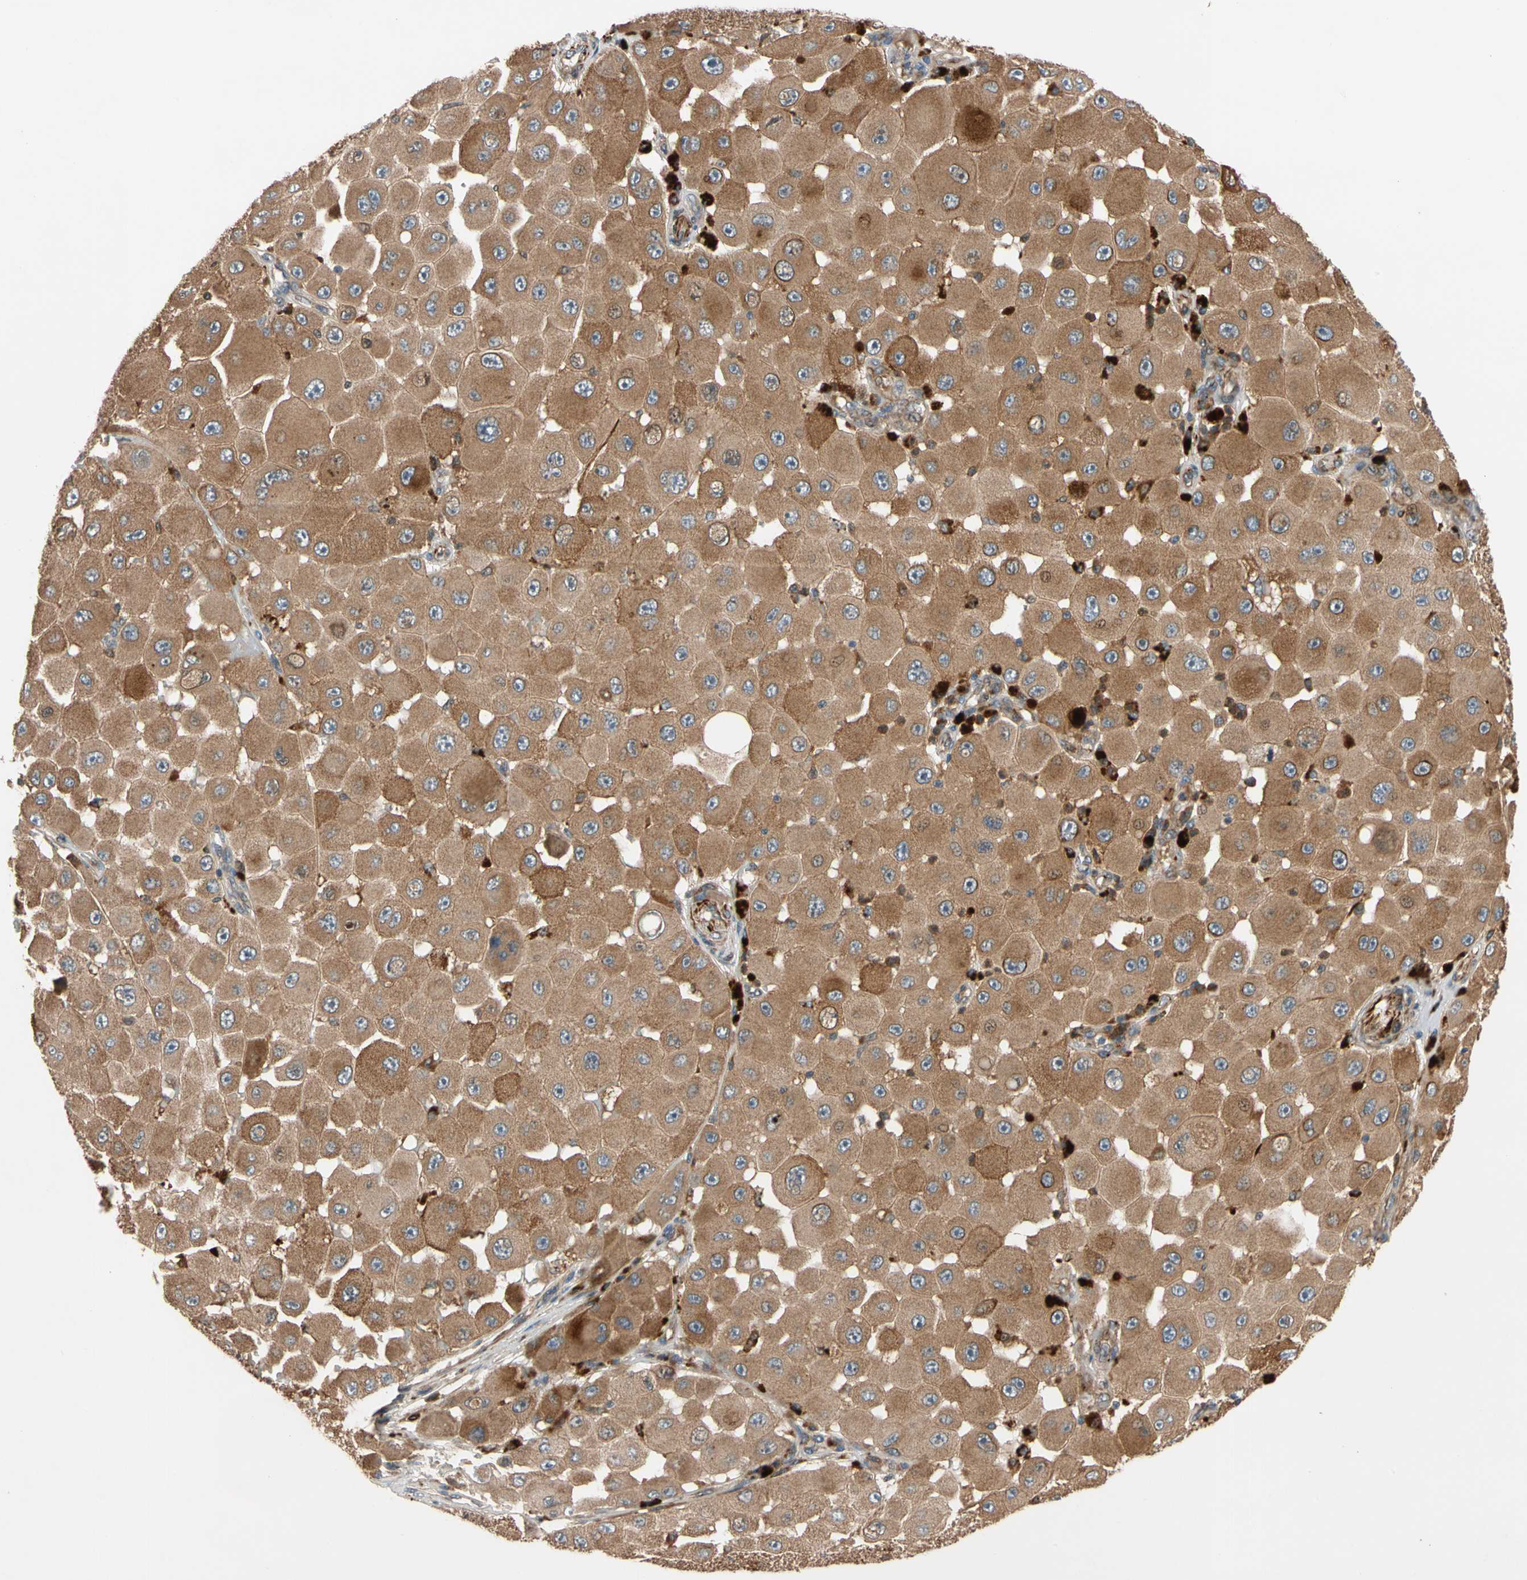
{"staining": {"intensity": "strong", "quantity": ">75%", "location": "cytoplasmic/membranous"}, "tissue": "melanoma", "cell_type": "Tumor cells", "image_type": "cancer", "snomed": [{"axis": "morphology", "description": "Malignant melanoma, NOS"}, {"axis": "topography", "description": "Skin"}], "caption": "Malignant melanoma tissue demonstrates strong cytoplasmic/membranous expression in about >75% of tumor cells", "gene": "FGD6", "patient": {"sex": "female", "age": 81}}